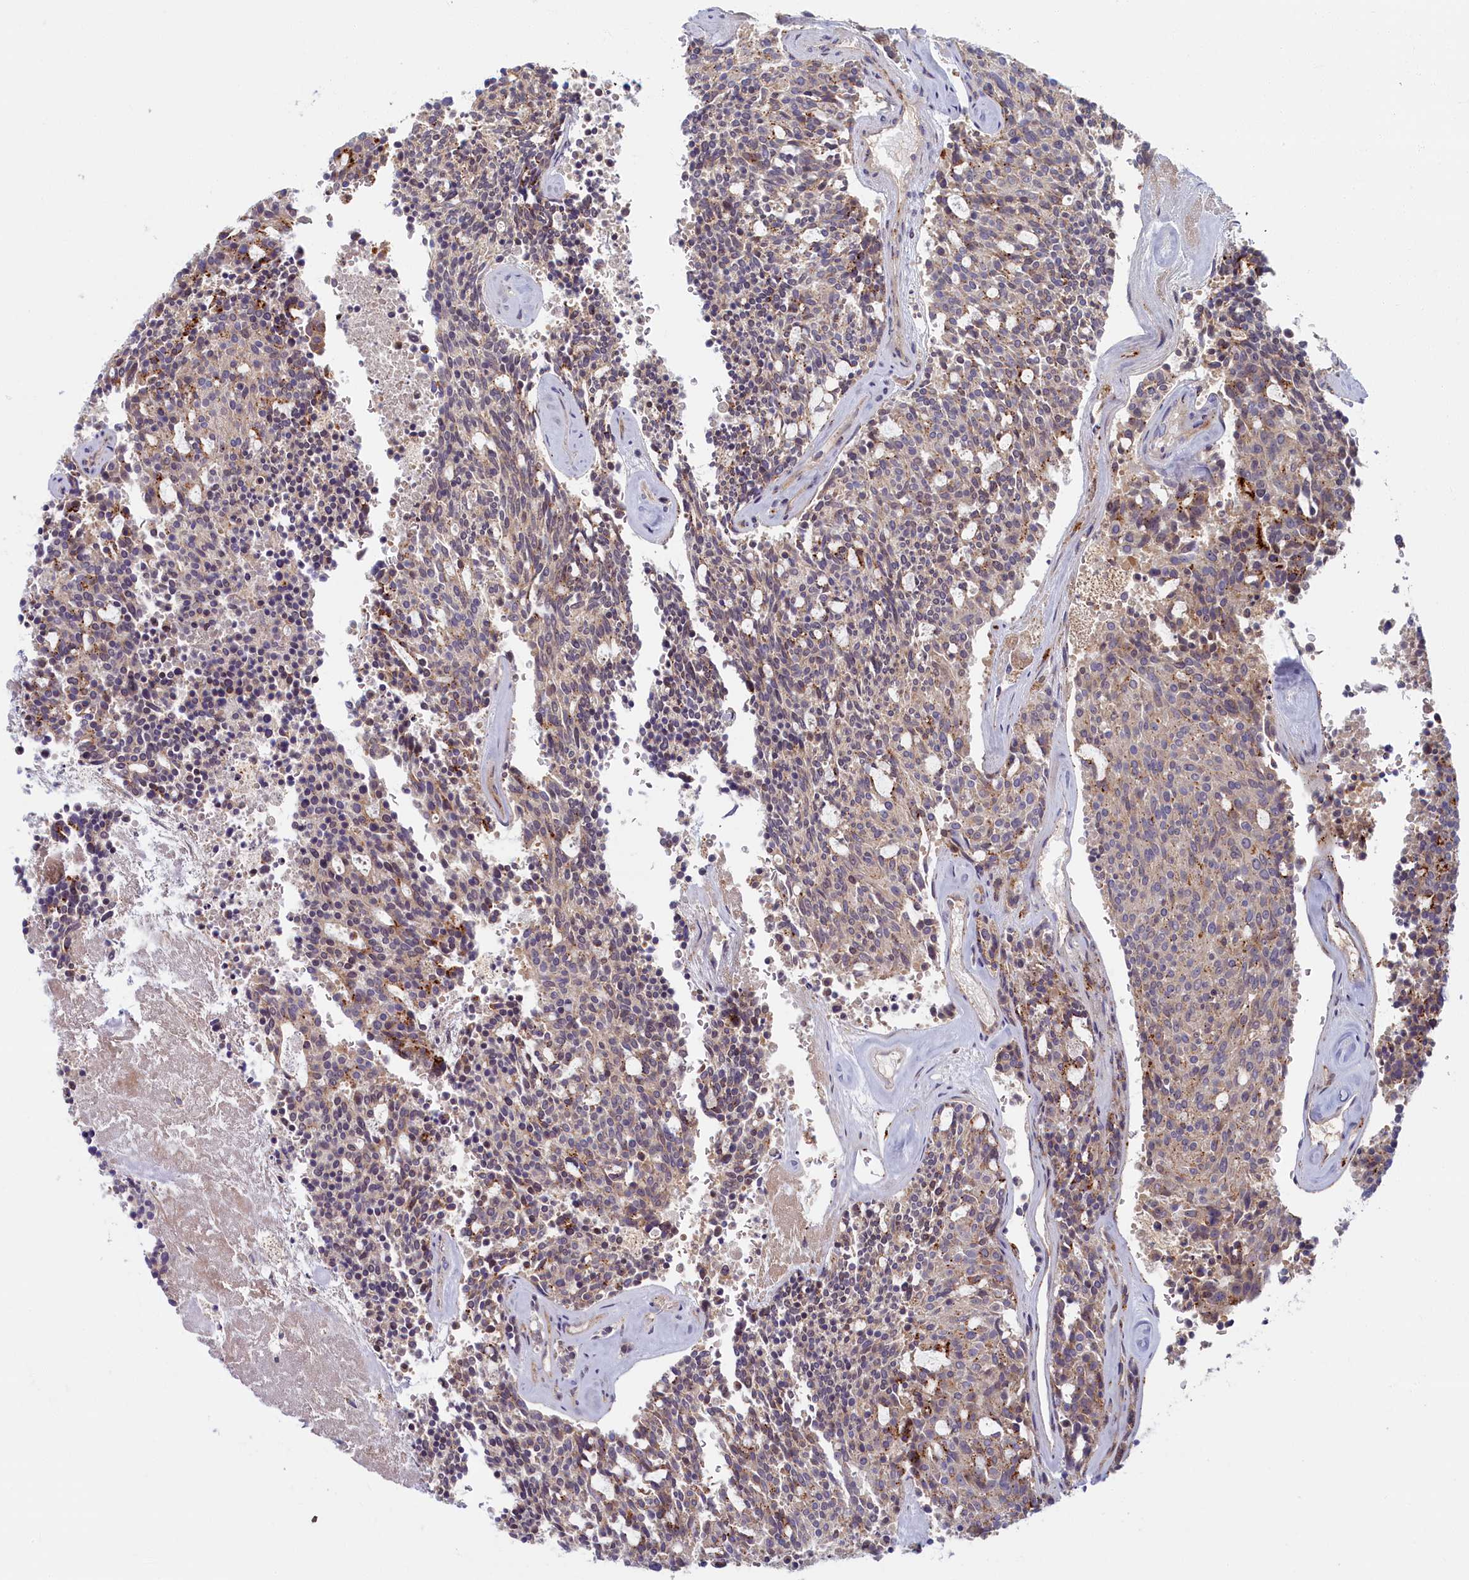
{"staining": {"intensity": "weak", "quantity": "25%-75%", "location": "cytoplasmic/membranous"}, "tissue": "carcinoid", "cell_type": "Tumor cells", "image_type": "cancer", "snomed": [{"axis": "morphology", "description": "Carcinoid, malignant, NOS"}, {"axis": "topography", "description": "Pancreas"}], "caption": "Protein staining by IHC displays weak cytoplasmic/membranous staining in about 25%-75% of tumor cells in carcinoid.", "gene": "FCSK", "patient": {"sex": "female", "age": 54}}